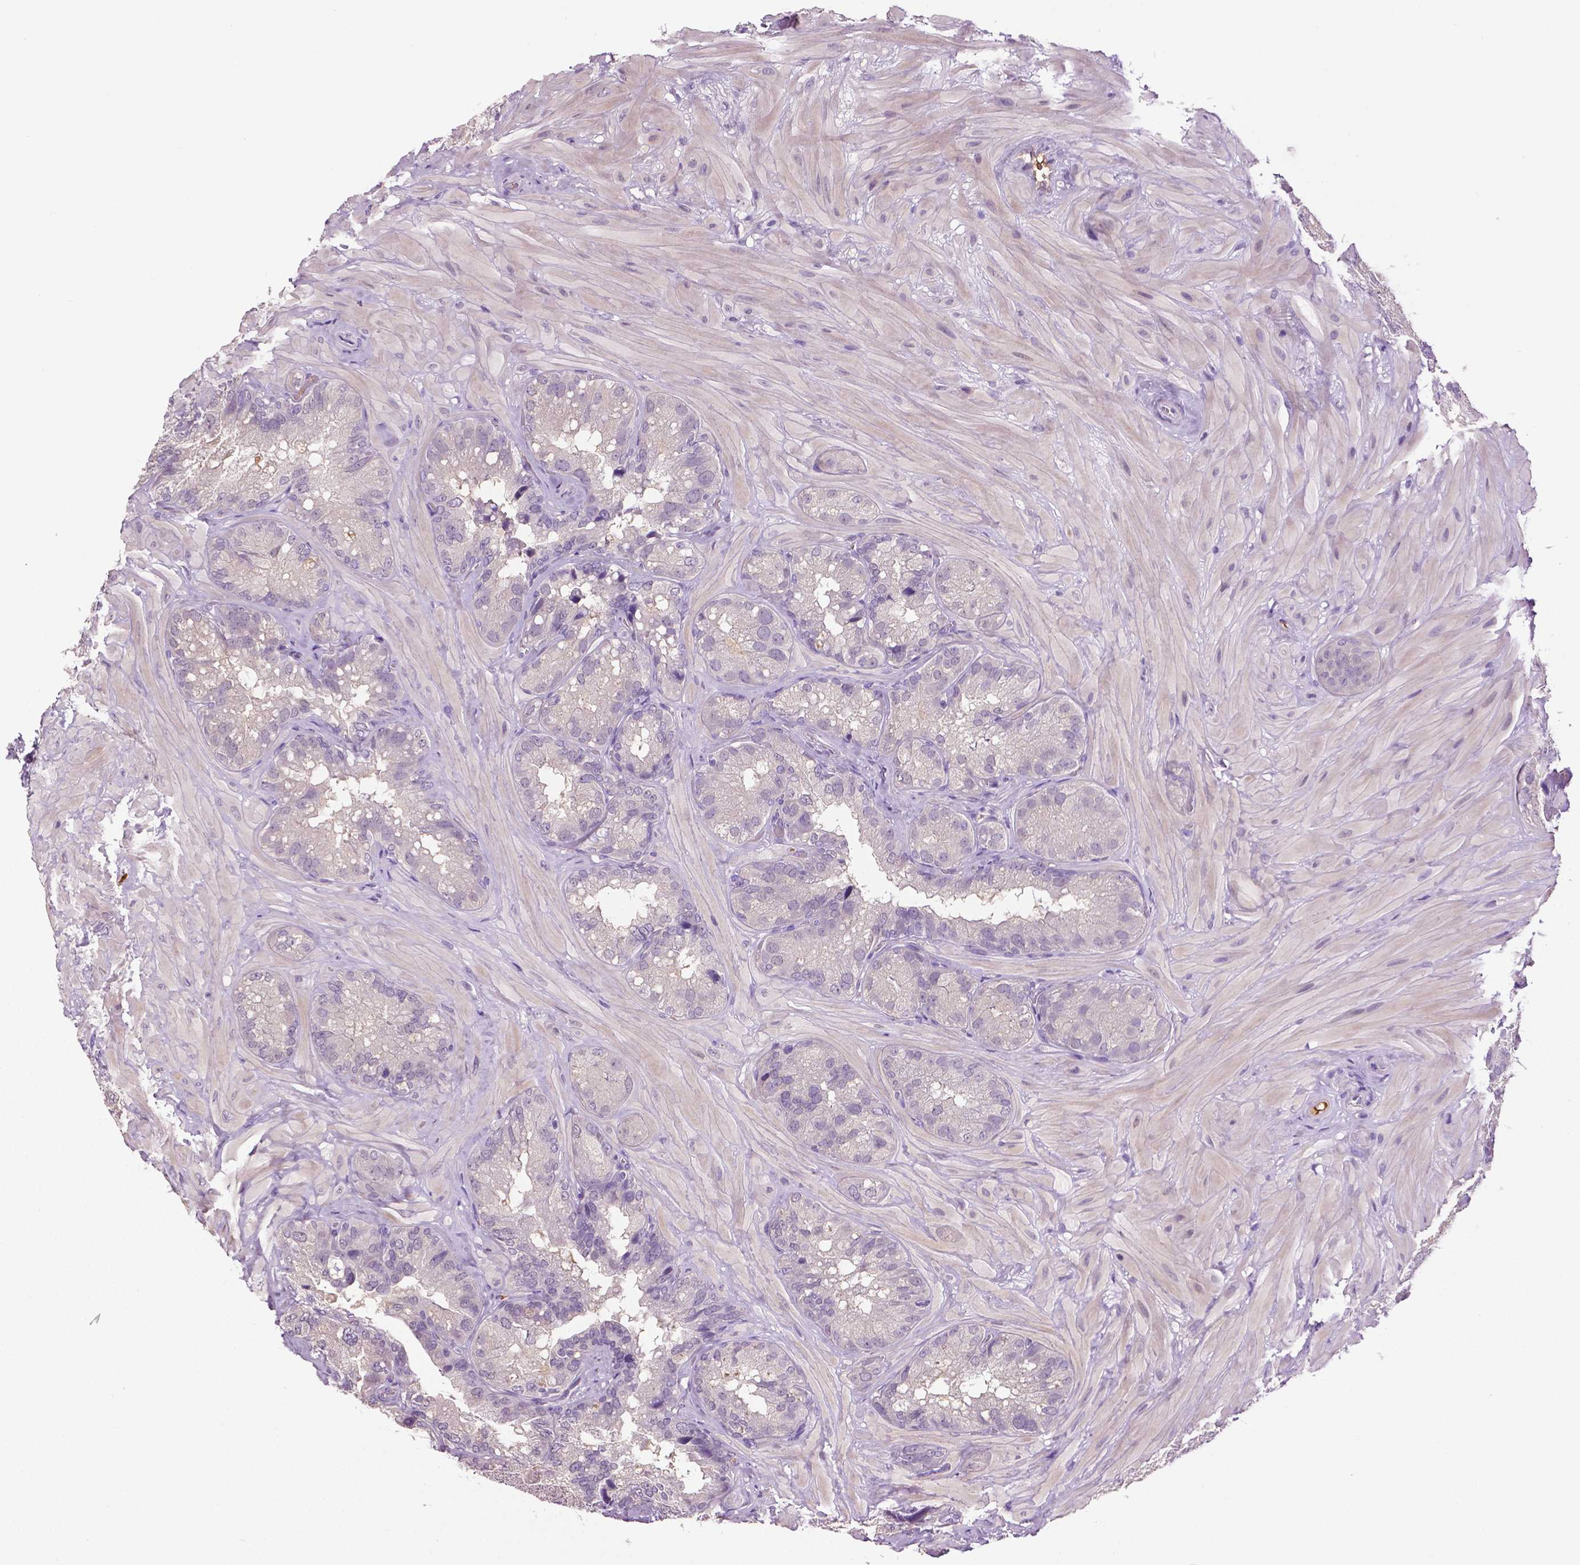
{"staining": {"intensity": "negative", "quantity": "none", "location": "none"}, "tissue": "seminal vesicle", "cell_type": "Glandular cells", "image_type": "normal", "snomed": [{"axis": "morphology", "description": "Normal tissue, NOS"}, {"axis": "topography", "description": "Seminal veicle"}], "caption": "This histopathology image is of normal seminal vesicle stained with IHC to label a protein in brown with the nuclei are counter-stained blue. There is no positivity in glandular cells.", "gene": "PTPN5", "patient": {"sex": "male", "age": 60}}